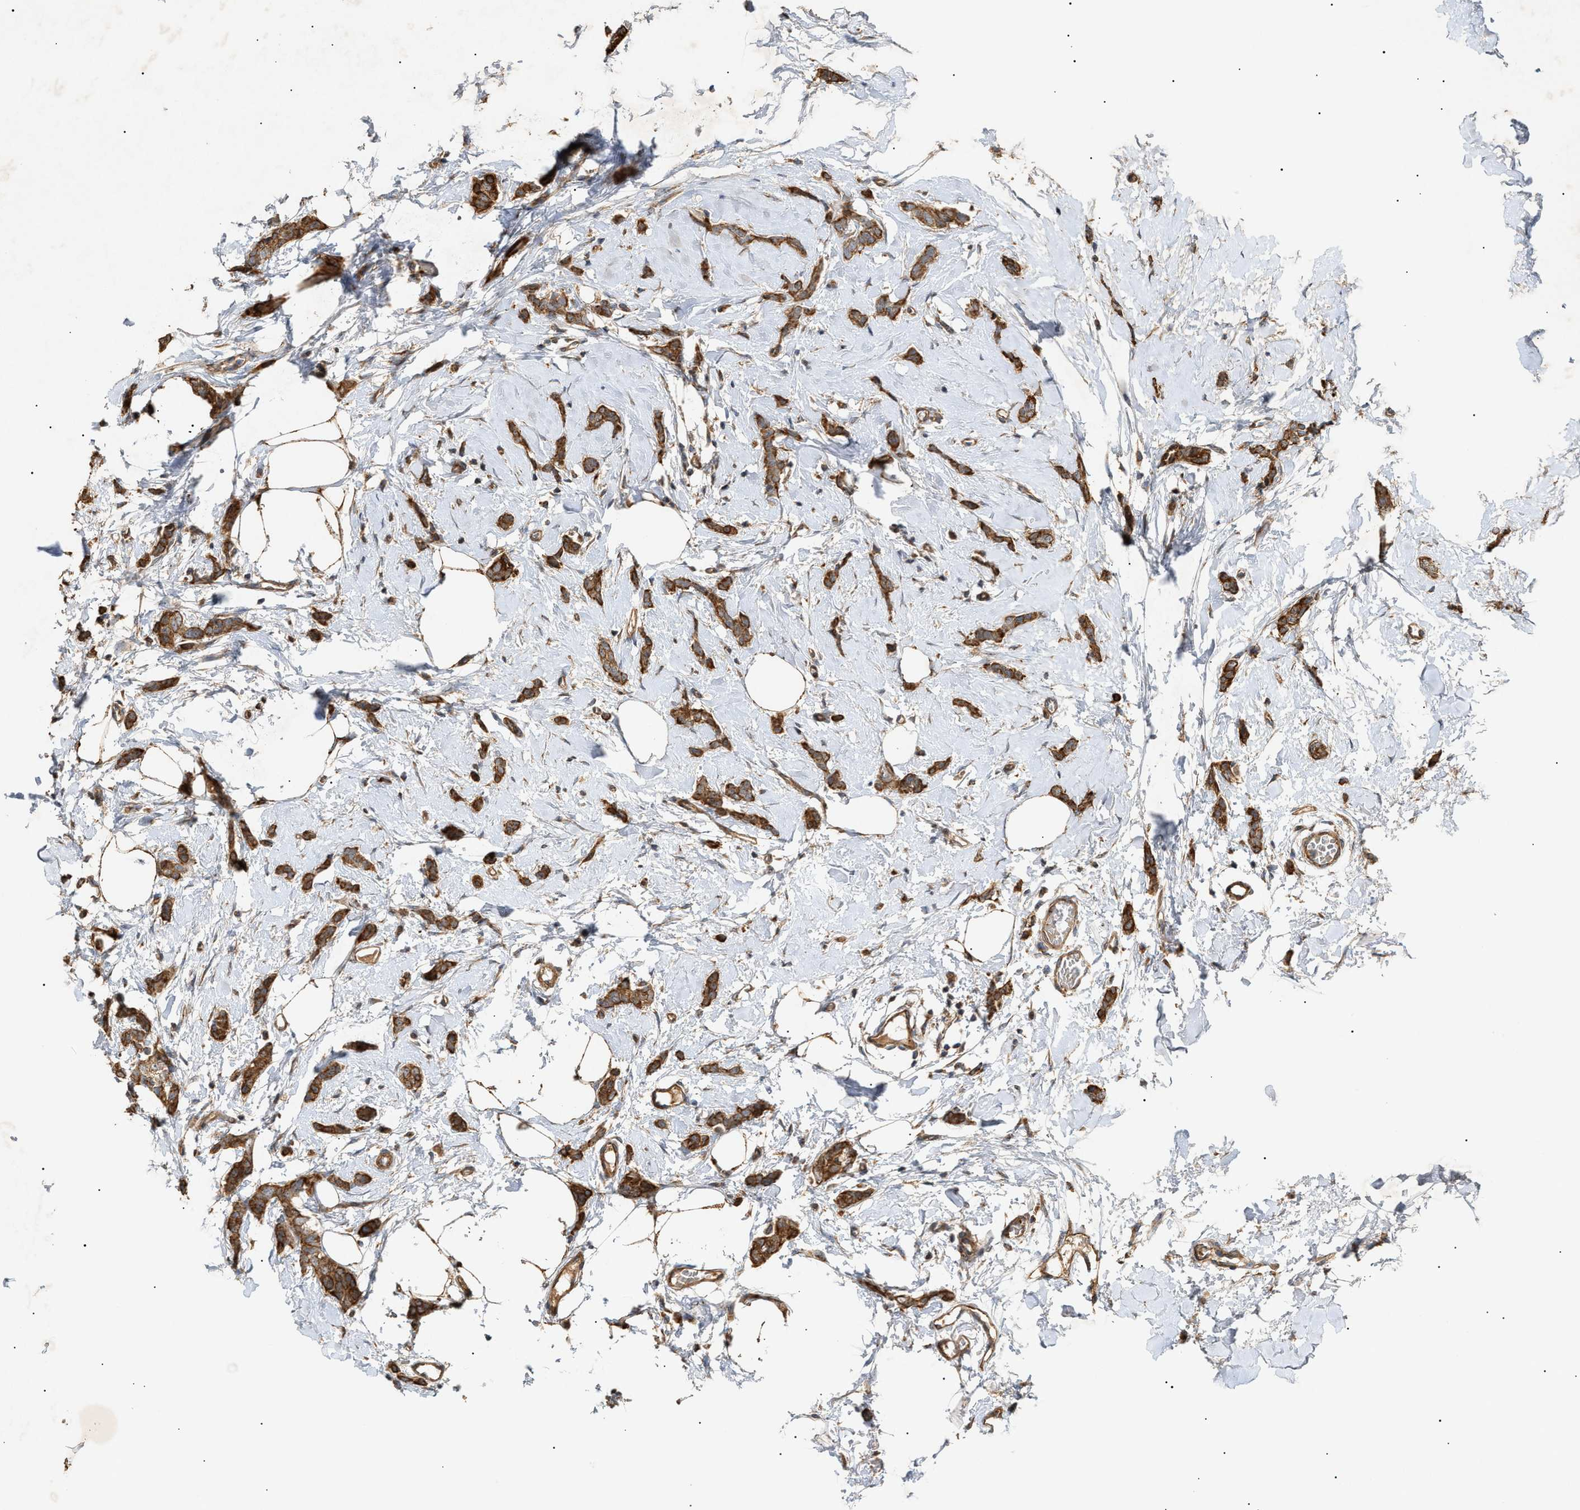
{"staining": {"intensity": "strong", "quantity": ">75%", "location": "cytoplasmic/membranous"}, "tissue": "breast cancer", "cell_type": "Tumor cells", "image_type": "cancer", "snomed": [{"axis": "morphology", "description": "Lobular carcinoma"}, {"axis": "topography", "description": "Skin"}, {"axis": "topography", "description": "Breast"}], "caption": "Breast lobular carcinoma stained with DAB (3,3'-diaminobenzidine) immunohistochemistry demonstrates high levels of strong cytoplasmic/membranous staining in approximately >75% of tumor cells.", "gene": "MTCH1", "patient": {"sex": "female", "age": 46}}